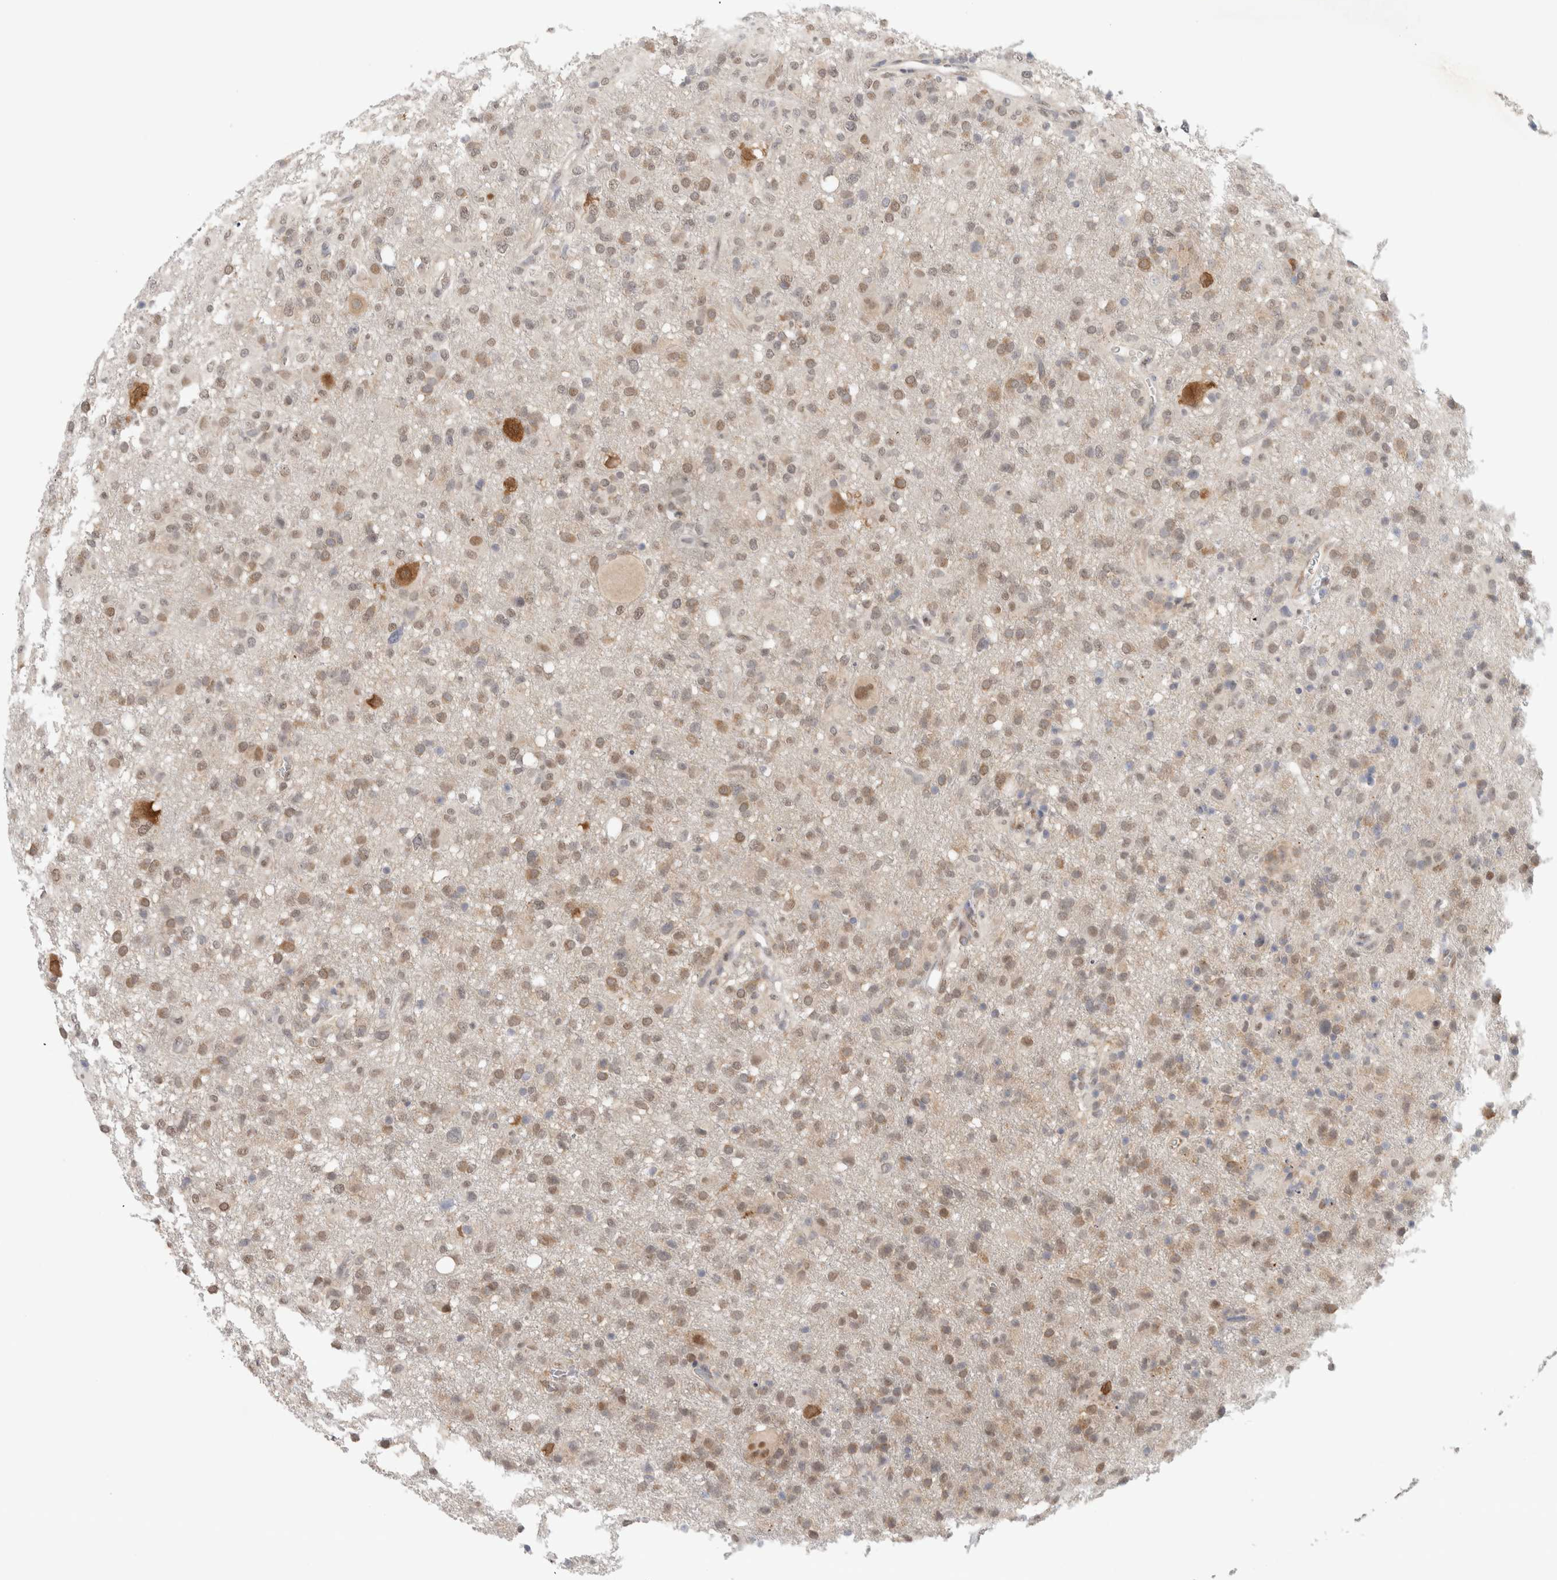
{"staining": {"intensity": "weak", "quantity": "25%-75%", "location": "cytoplasmic/membranous"}, "tissue": "glioma", "cell_type": "Tumor cells", "image_type": "cancer", "snomed": [{"axis": "morphology", "description": "Glioma, malignant, High grade"}, {"axis": "topography", "description": "Brain"}], "caption": "Tumor cells reveal weak cytoplasmic/membranous expression in approximately 25%-75% of cells in malignant high-grade glioma. (DAB (3,3'-diaminobenzidine) IHC with brightfield microscopy, high magnification).", "gene": "EIF4G3", "patient": {"sex": "female", "age": 57}}